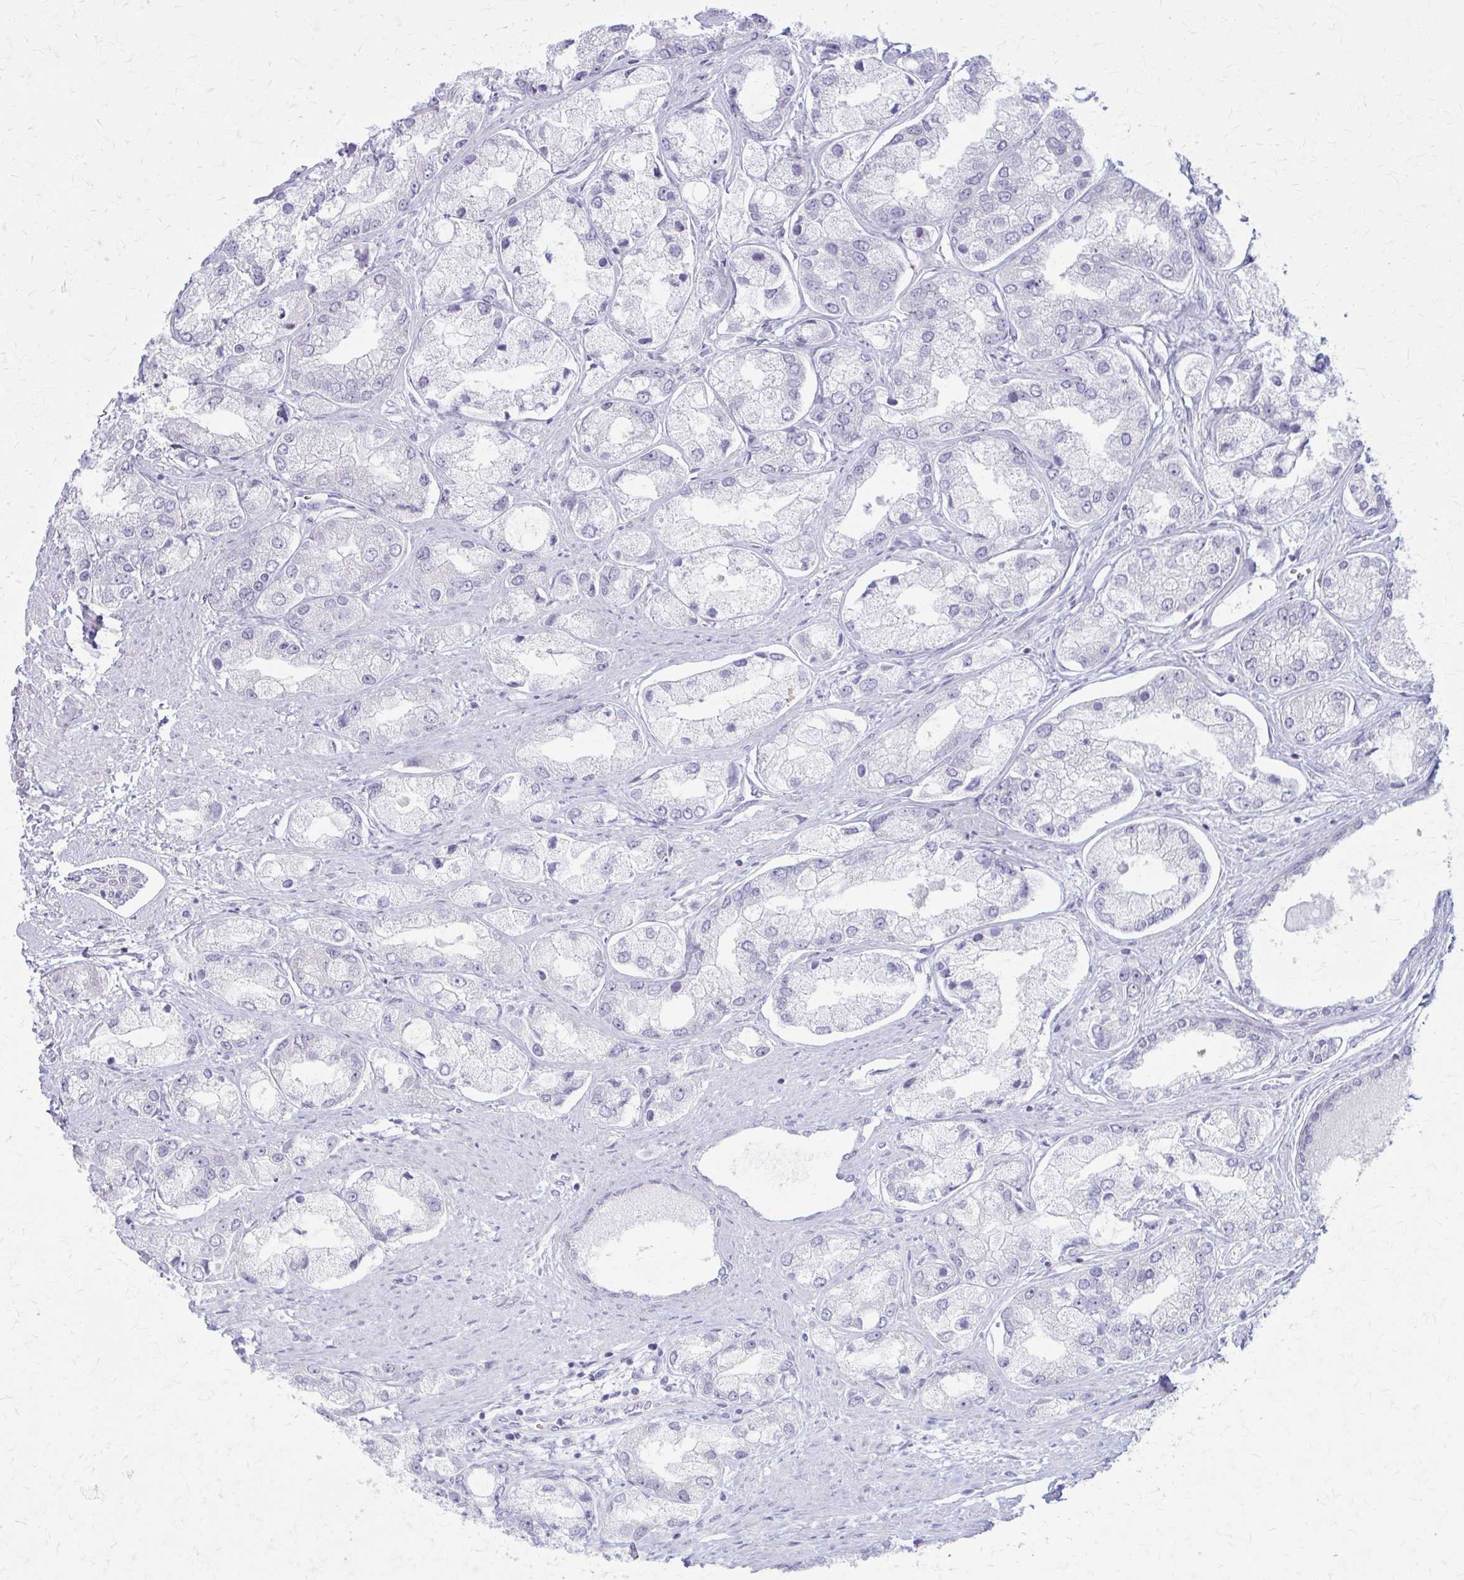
{"staining": {"intensity": "negative", "quantity": "none", "location": "none"}, "tissue": "prostate cancer", "cell_type": "Tumor cells", "image_type": "cancer", "snomed": [{"axis": "morphology", "description": "Adenocarcinoma, Low grade"}, {"axis": "topography", "description": "Prostate"}], "caption": "Immunohistochemistry (IHC) histopathology image of neoplastic tissue: prostate cancer (low-grade adenocarcinoma) stained with DAB shows no significant protein staining in tumor cells.", "gene": "PRKRA", "patient": {"sex": "male", "age": 69}}